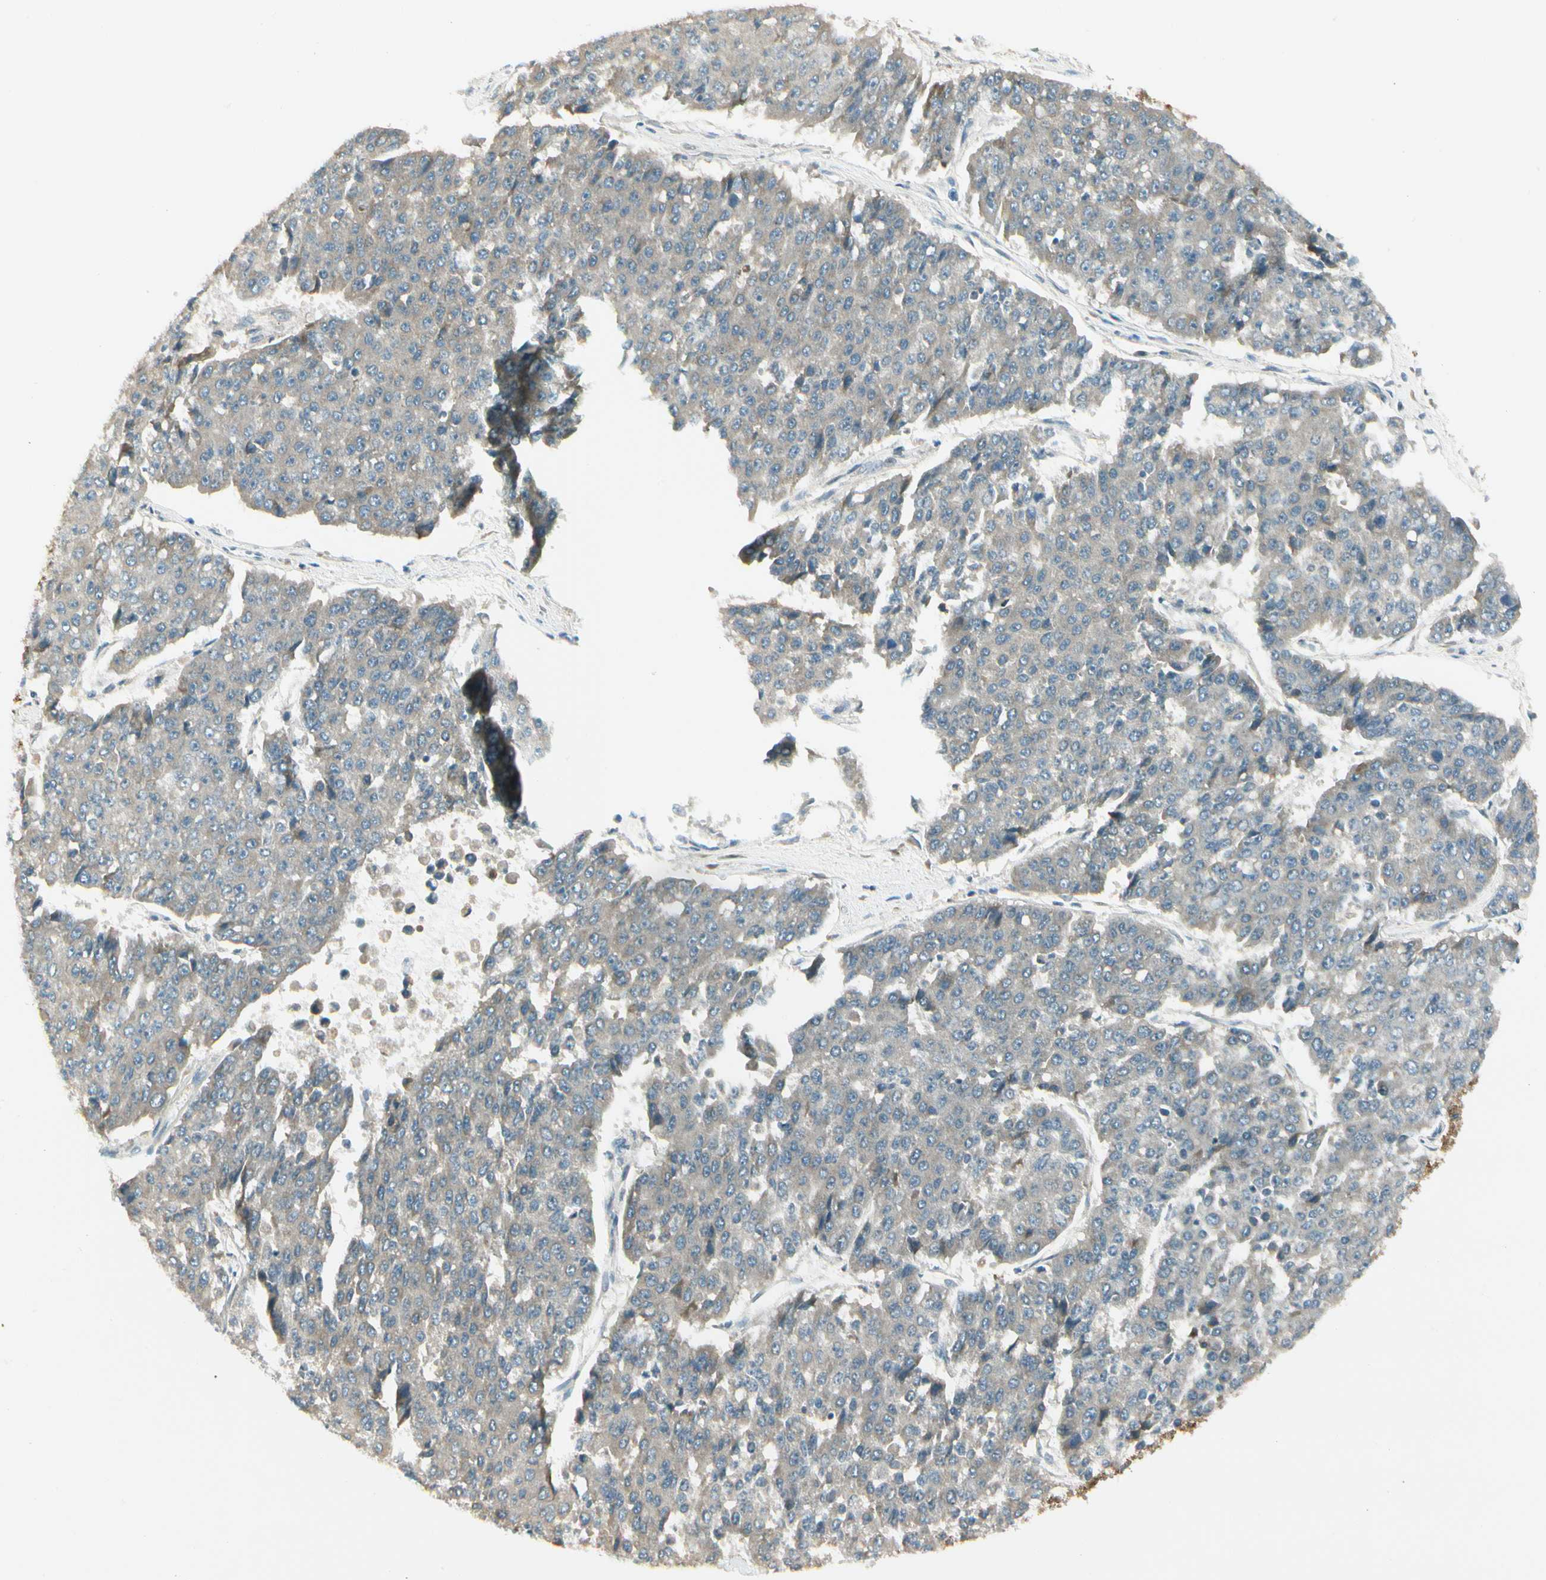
{"staining": {"intensity": "weak", "quantity": ">75%", "location": "cytoplasmic/membranous"}, "tissue": "pancreatic cancer", "cell_type": "Tumor cells", "image_type": "cancer", "snomed": [{"axis": "morphology", "description": "Adenocarcinoma, NOS"}, {"axis": "topography", "description": "Pancreas"}], "caption": "Immunohistochemical staining of human pancreatic adenocarcinoma shows low levels of weak cytoplasmic/membranous protein staining in approximately >75% of tumor cells.", "gene": "BNIP1", "patient": {"sex": "male", "age": 50}}